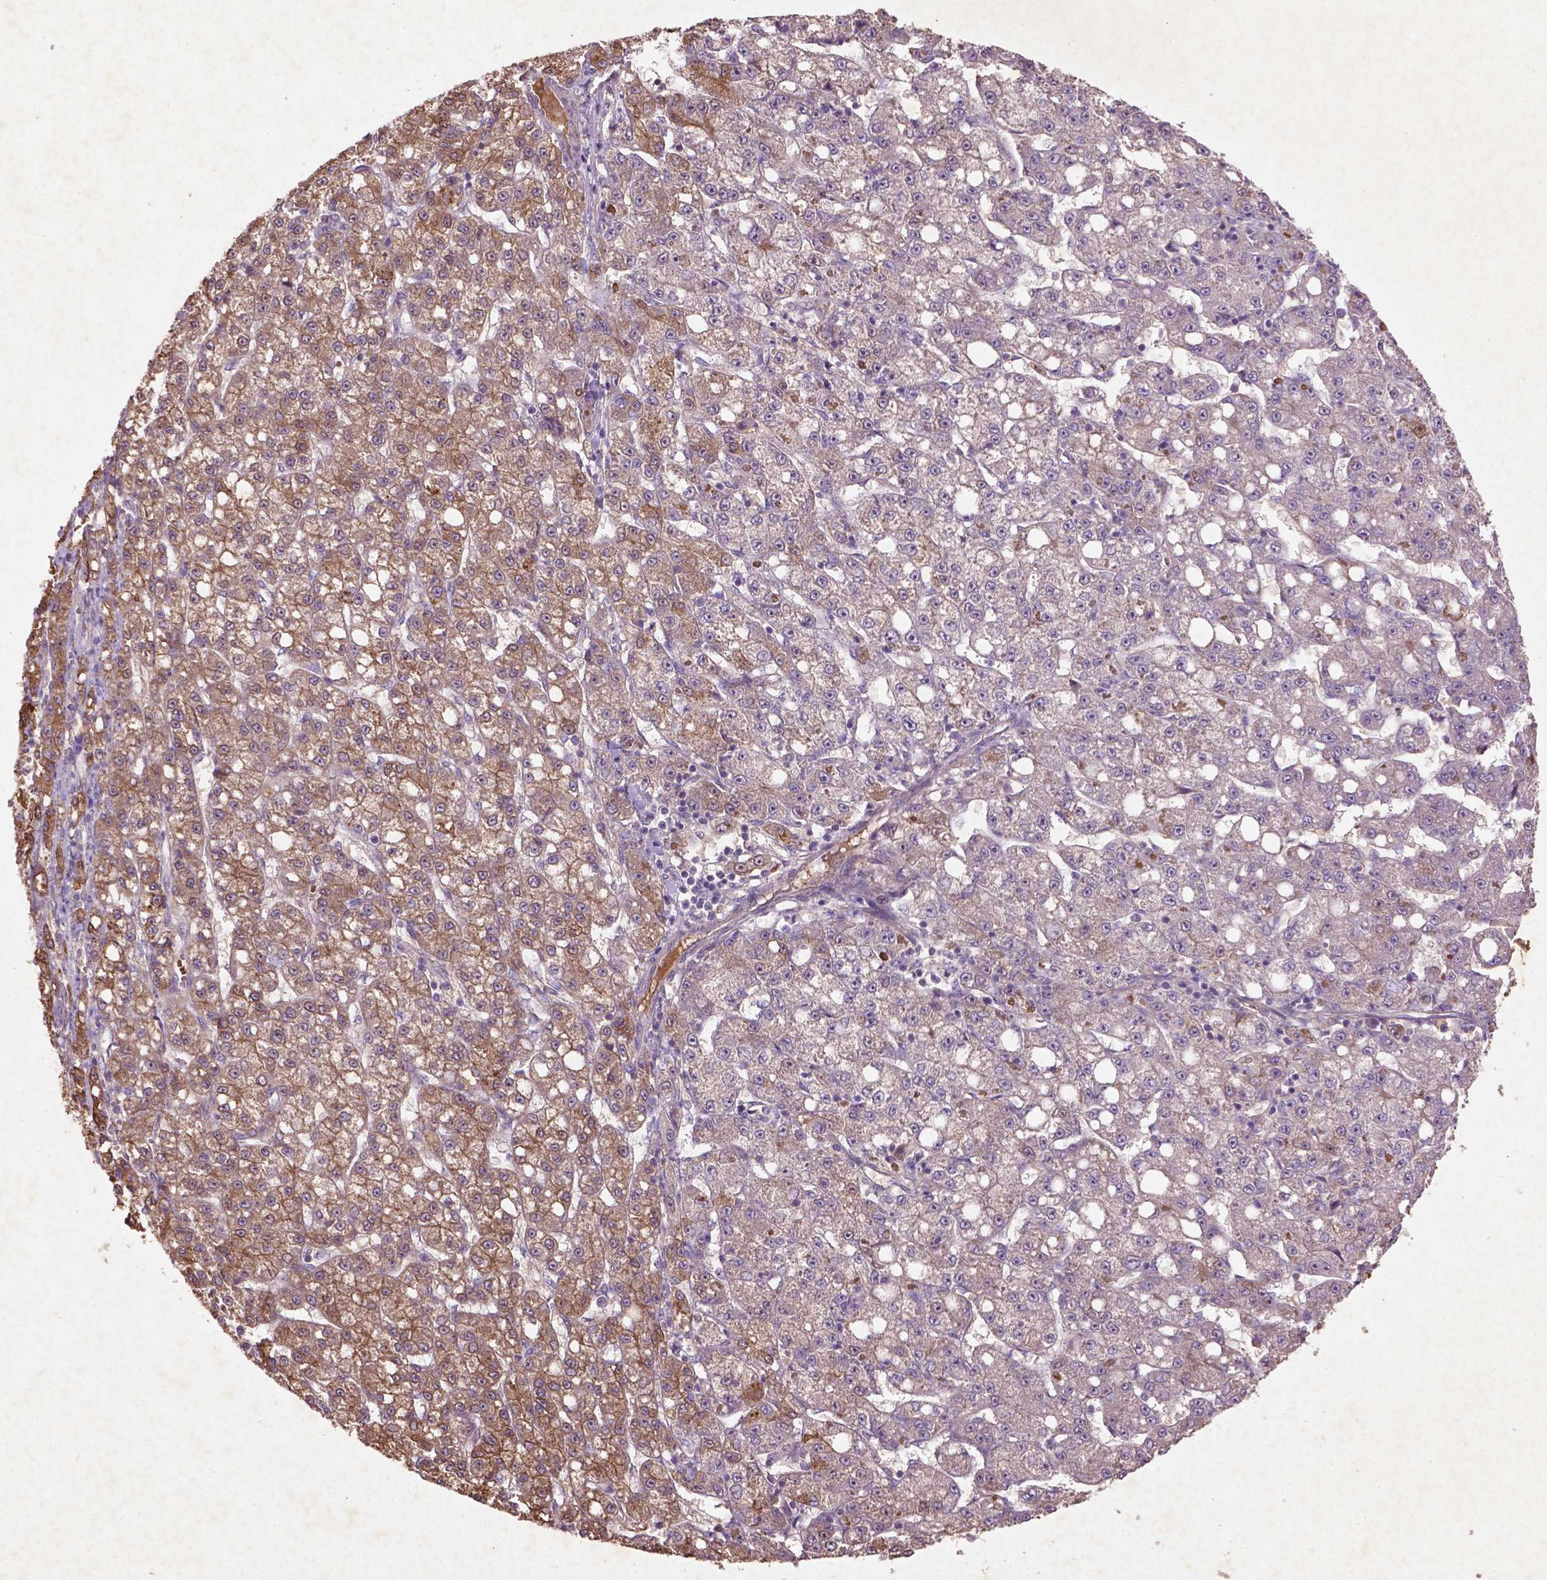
{"staining": {"intensity": "moderate", "quantity": "25%-75%", "location": "cytoplasmic/membranous"}, "tissue": "liver cancer", "cell_type": "Tumor cells", "image_type": "cancer", "snomed": [{"axis": "morphology", "description": "Carcinoma, Hepatocellular, NOS"}, {"axis": "topography", "description": "Liver"}], "caption": "DAB (3,3'-diaminobenzidine) immunohistochemical staining of hepatocellular carcinoma (liver) shows moderate cytoplasmic/membranous protein expression in approximately 25%-75% of tumor cells.", "gene": "COQ2", "patient": {"sex": "female", "age": 65}}